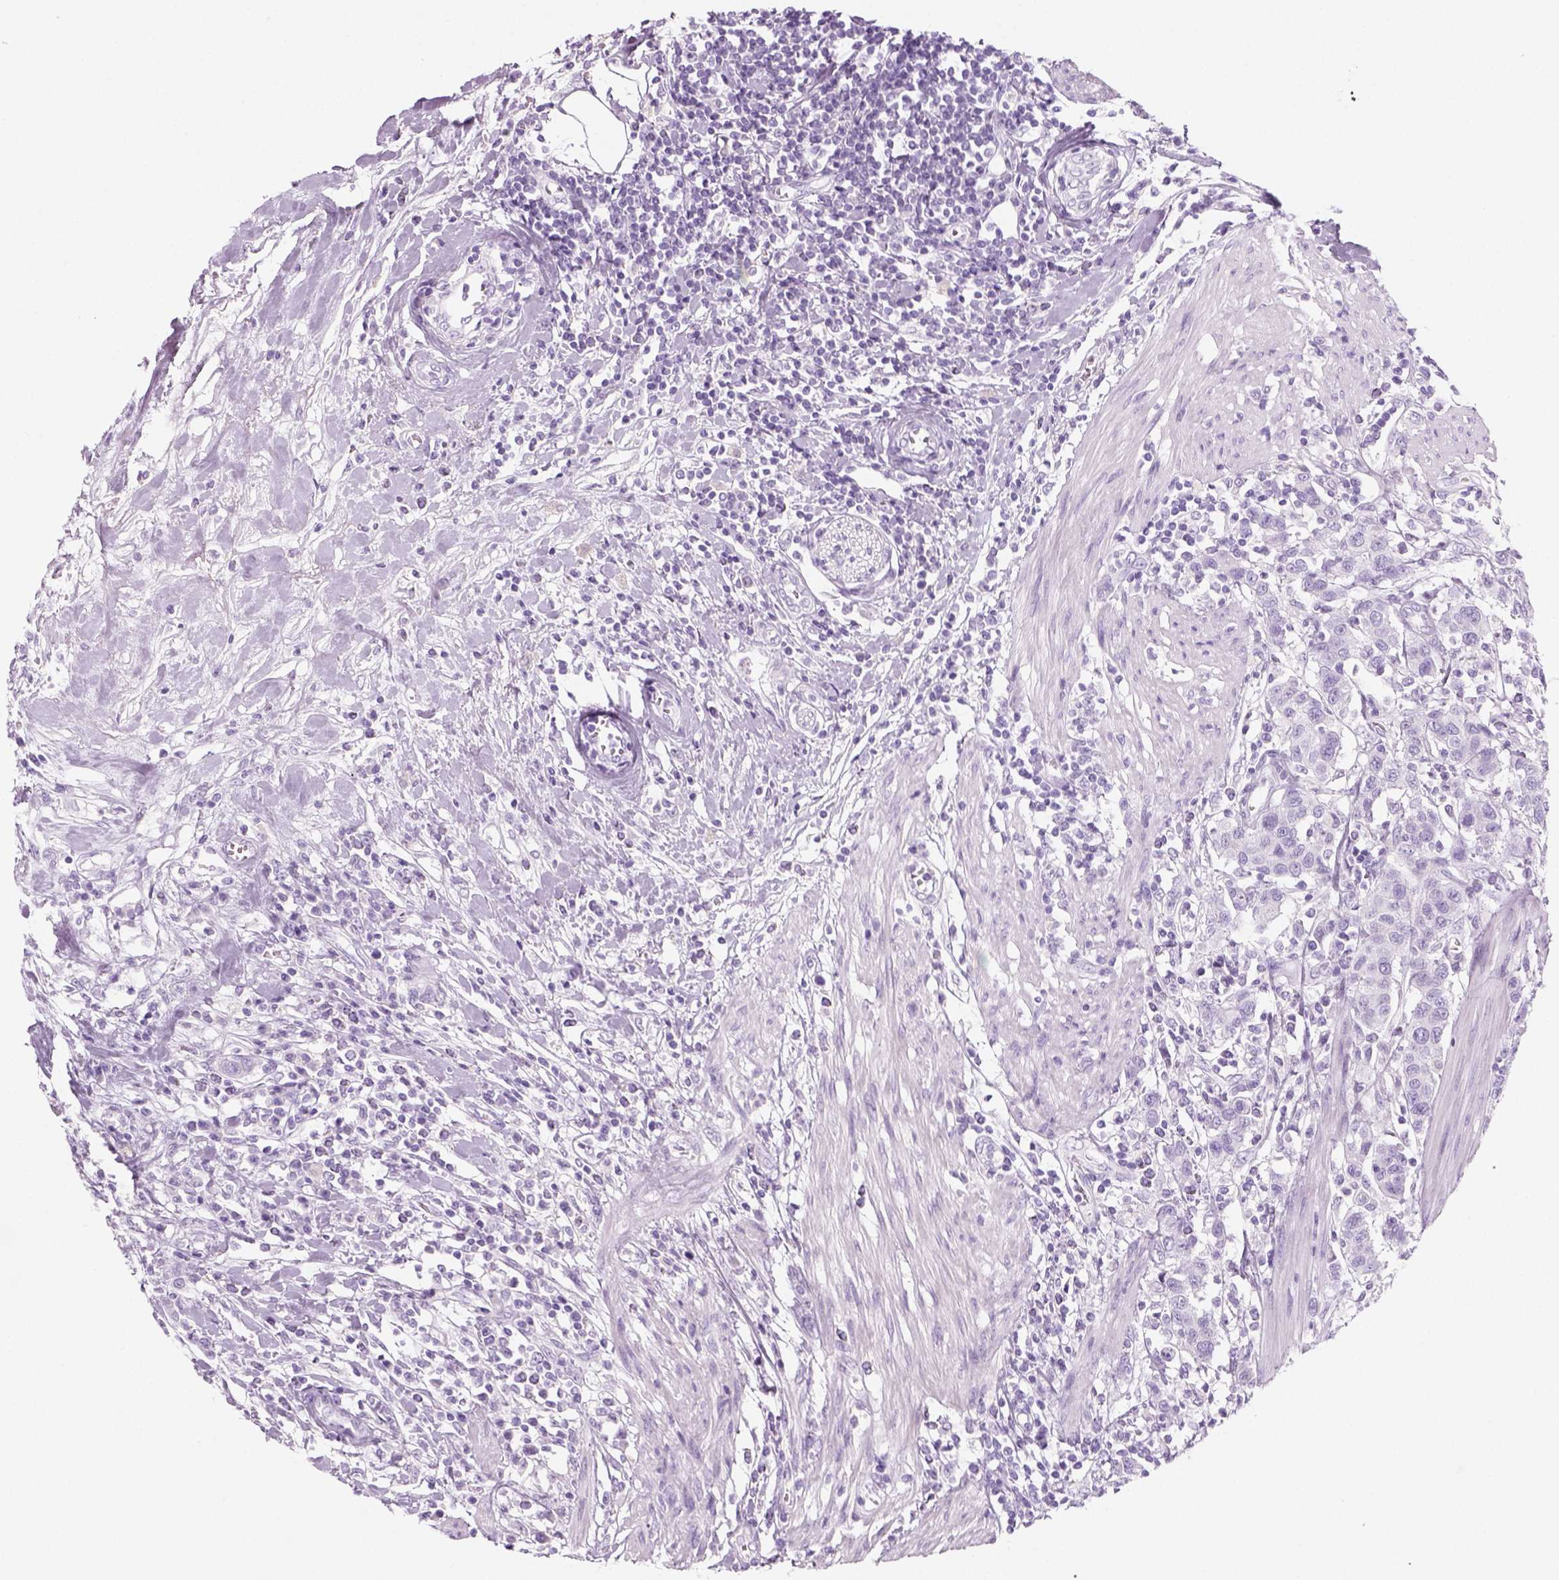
{"staining": {"intensity": "negative", "quantity": "none", "location": "none"}, "tissue": "urothelial cancer", "cell_type": "Tumor cells", "image_type": "cancer", "snomed": [{"axis": "morphology", "description": "Urothelial carcinoma, High grade"}, {"axis": "topography", "description": "Urinary bladder"}], "caption": "A high-resolution image shows IHC staining of urothelial carcinoma (high-grade), which demonstrates no significant positivity in tumor cells.", "gene": "KRTAP11-1", "patient": {"sex": "female", "age": 58}}